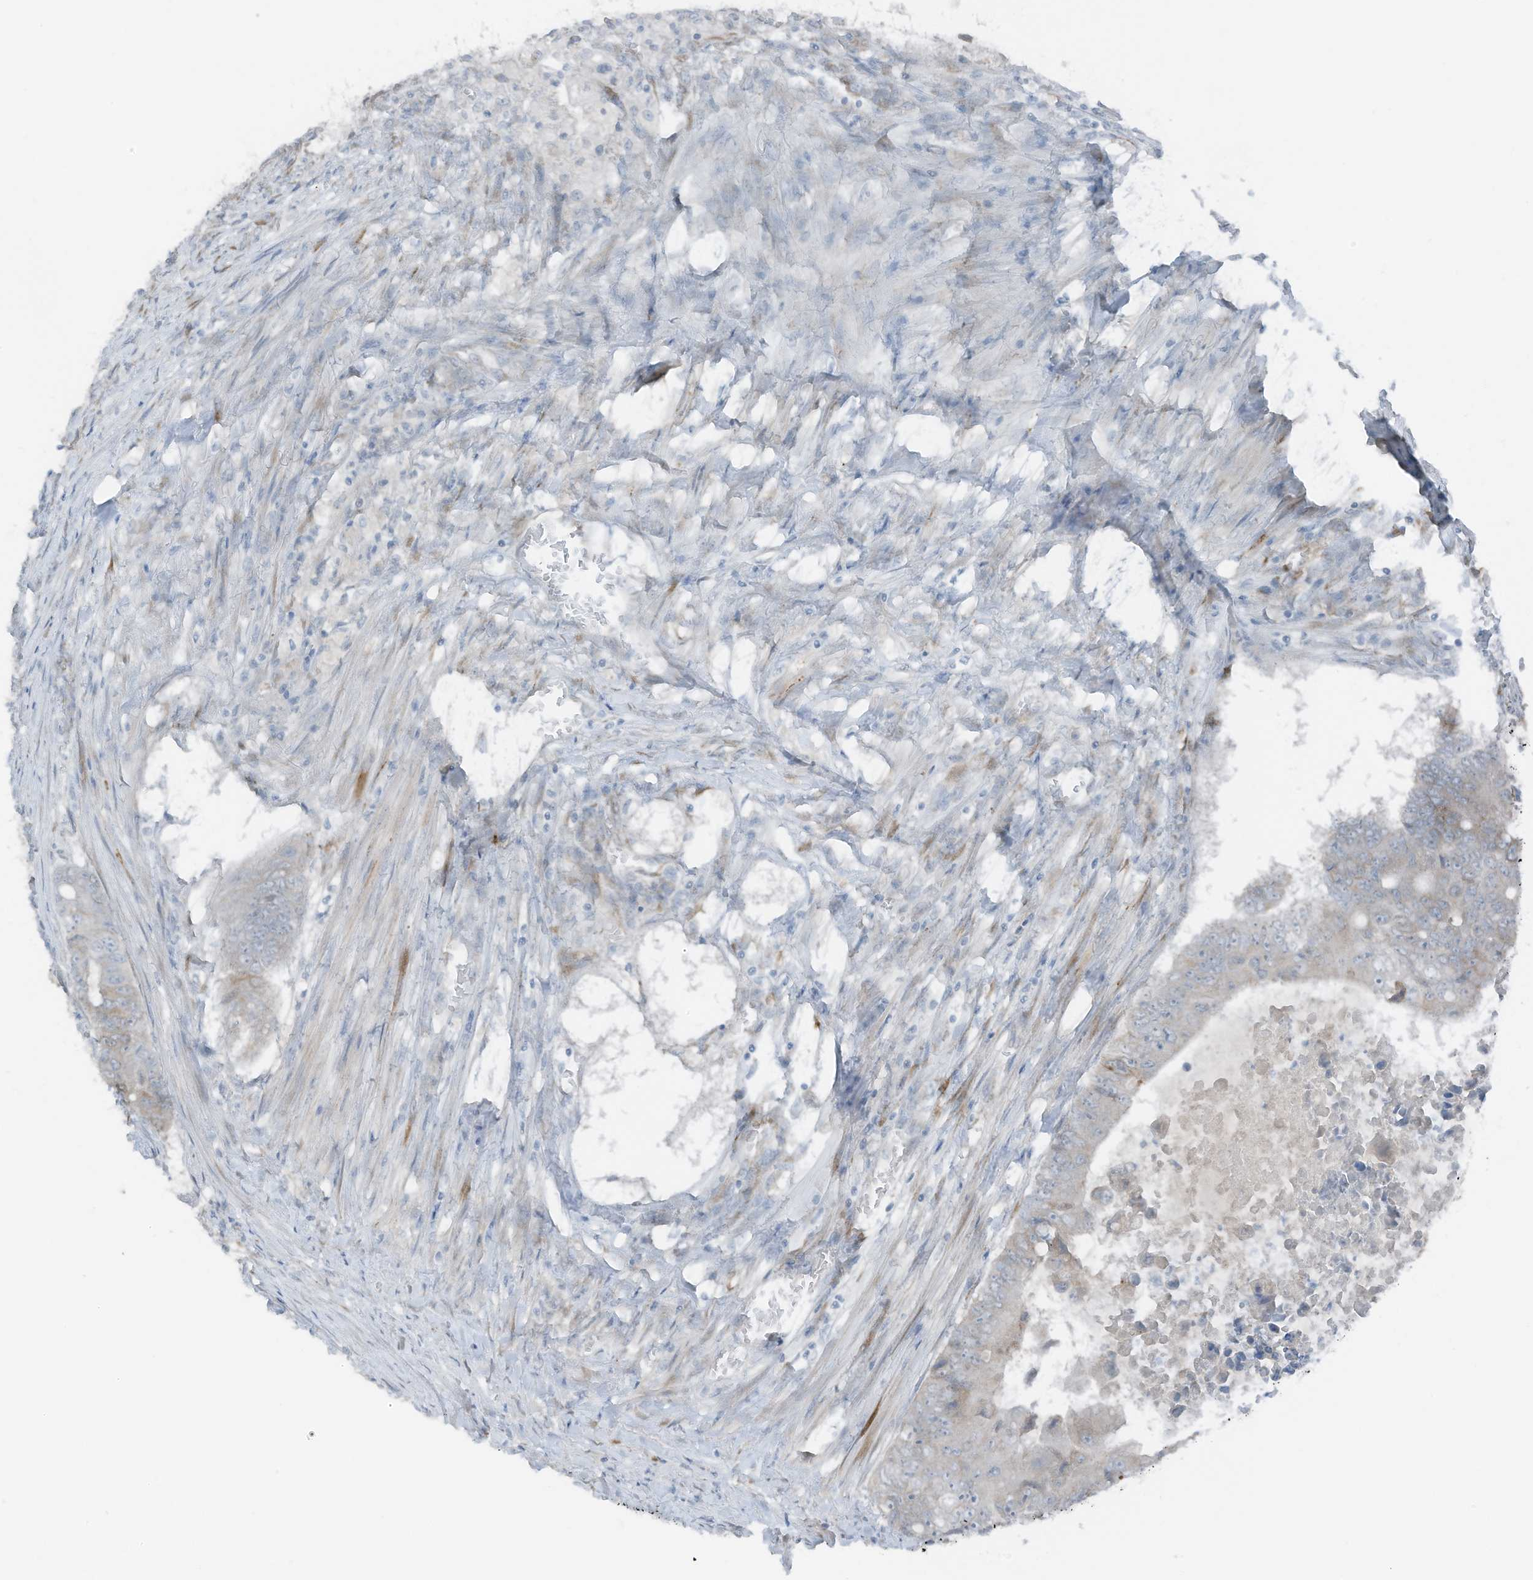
{"staining": {"intensity": "negative", "quantity": "none", "location": "none"}, "tissue": "colorectal cancer", "cell_type": "Tumor cells", "image_type": "cancer", "snomed": [{"axis": "morphology", "description": "Adenocarcinoma, NOS"}, {"axis": "topography", "description": "Colon"}], "caption": "IHC photomicrograph of human colorectal cancer stained for a protein (brown), which demonstrates no staining in tumor cells.", "gene": "ARHGEF33", "patient": {"sex": "male", "age": 87}}